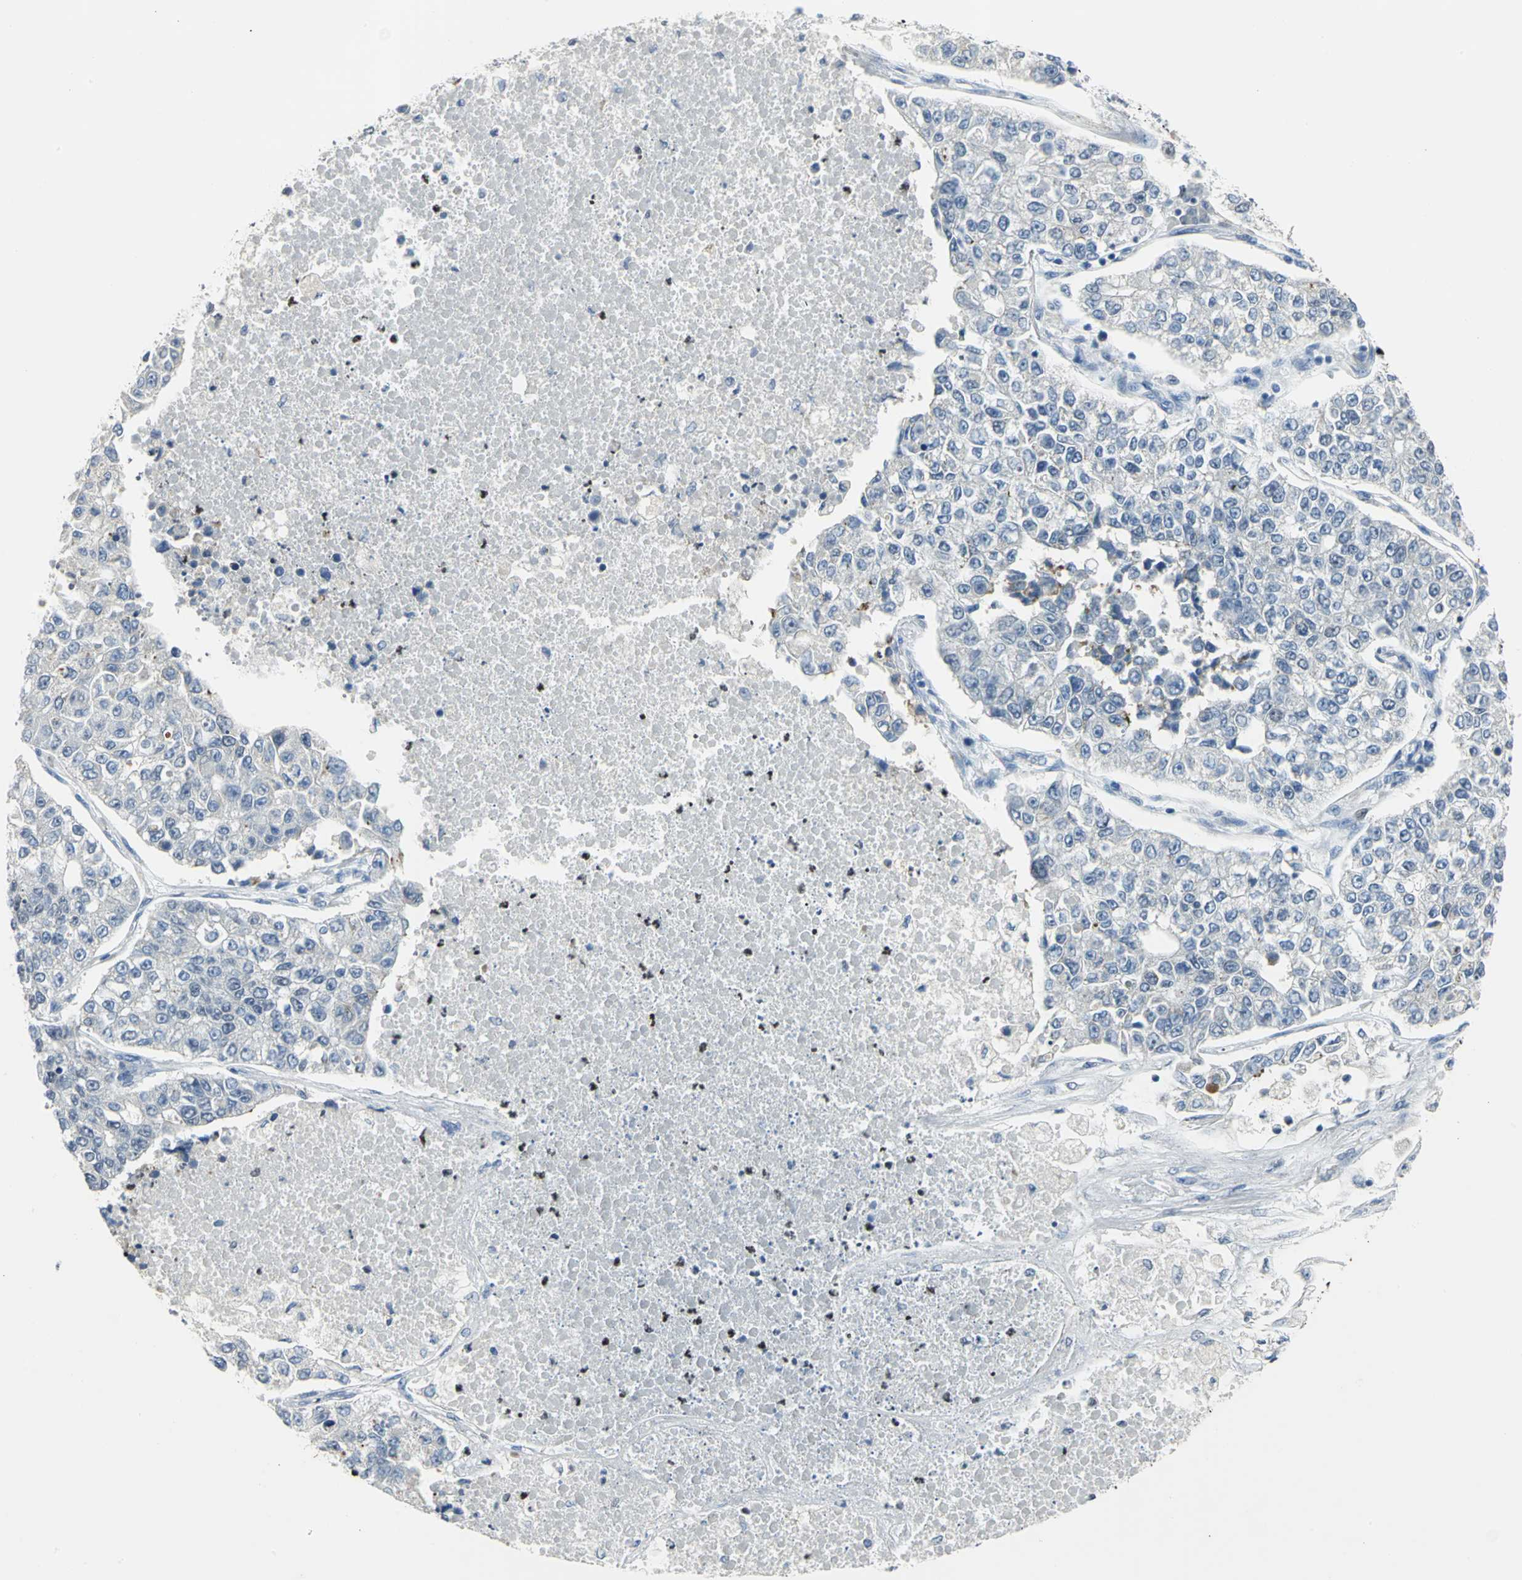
{"staining": {"intensity": "negative", "quantity": "none", "location": "none"}, "tissue": "lung cancer", "cell_type": "Tumor cells", "image_type": "cancer", "snomed": [{"axis": "morphology", "description": "Adenocarcinoma, NOS"}, {"axis": "topography", "description": "Lung"}], "caption": "The IHC image has no significant expression in tumor cells of lung adenocarcinoma tissue.", "gene": "BCL6", "patient": {"sex": "male", "age": 49}}